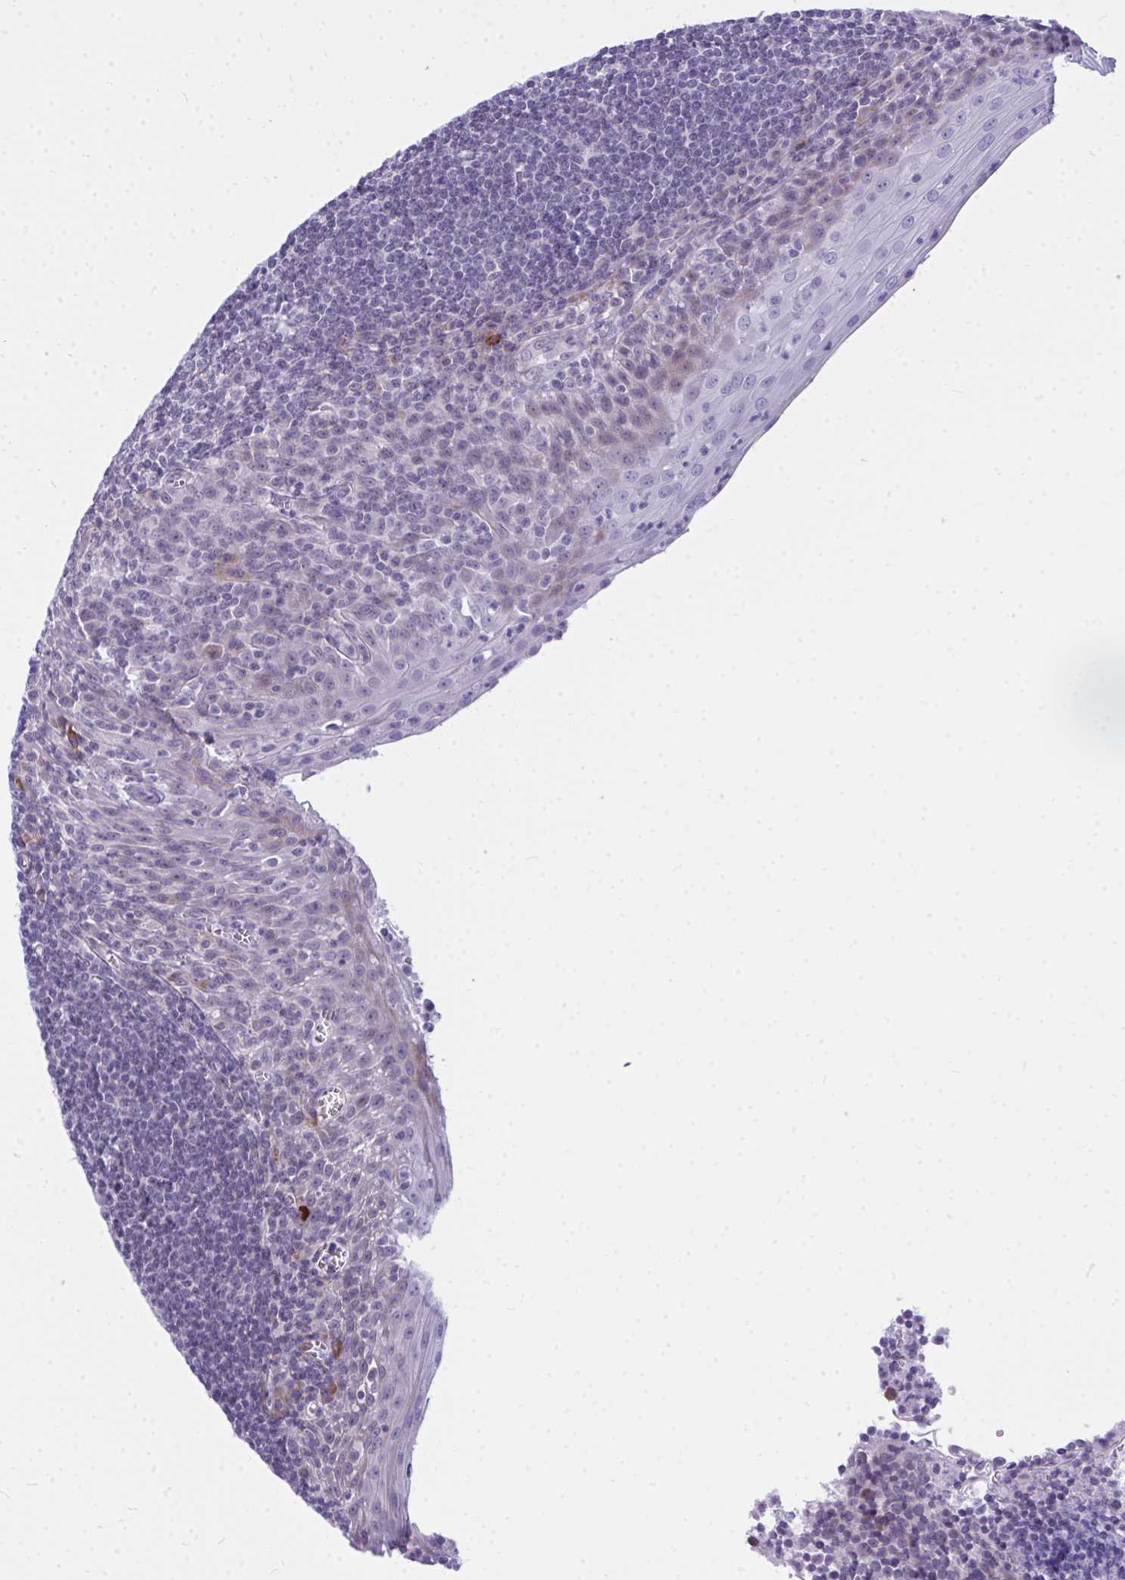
{"staining": {"intensity": "negative", "quantity": "none", "location": "none"}, "tissue": "tonsil", "cell_type": "Germinal center cells", "image_type": "normal", "snomed": [{"axis": "morphology", "description": "Normal tissue, NOS"}, {"axis": "topography", "description": "Tonsil"}], "caption": "An immunohistochemistry (IHC) histopathology image of unremarkable tonsil is shown. There is no staining in germinal center cells of tonsil. (DAB (3,3'-diaminobenzidine) immunohistochemistry with hematoxylin counter stain).", "gene": "ZSCAN25", "patient": {"sex": "male", "age": 27}}